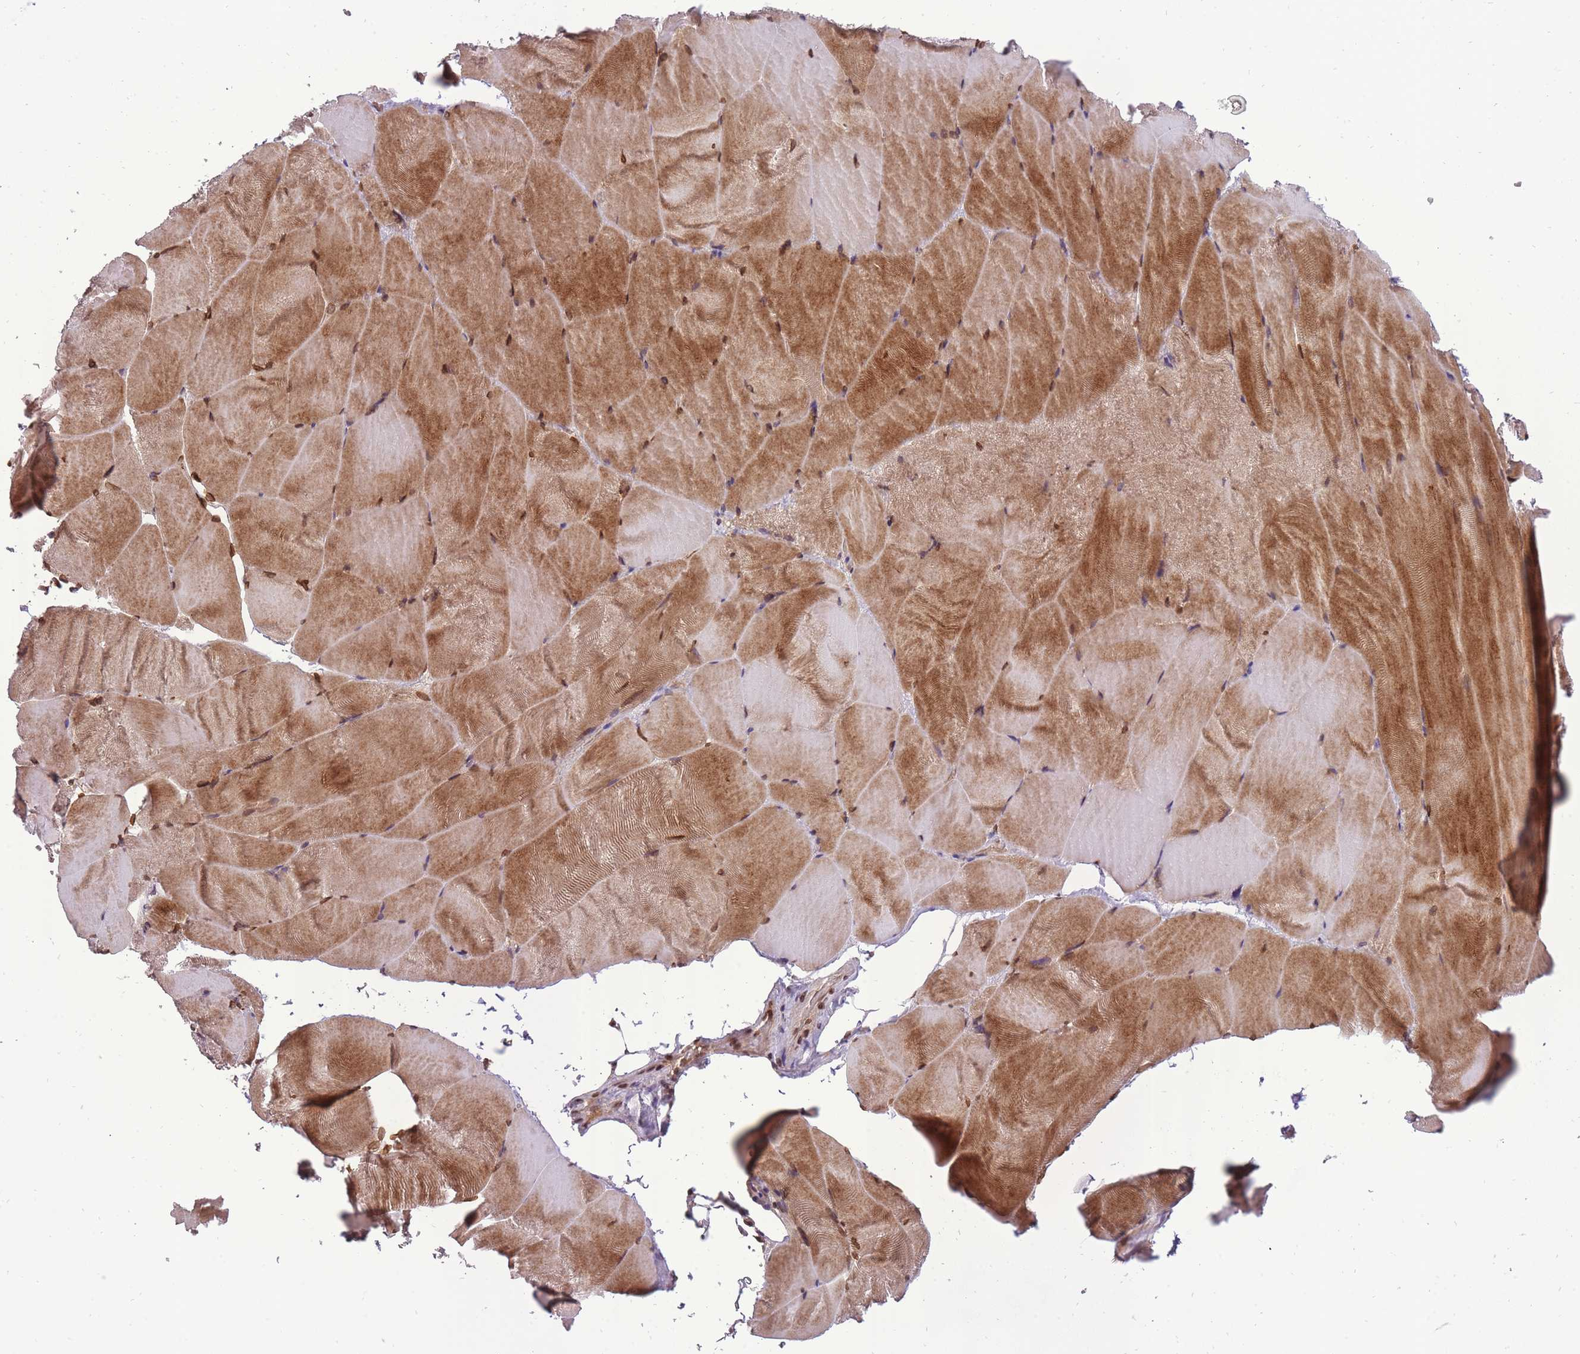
{"staining": {"intensity": "moderate", "quantity": "25%-75%", "location": "cytoplasmic/membranous,nuclear"}, "tissue": "skeletal muscle", "cell_type": "Myocytes", "image_type": "normal", "snomed": [{"axis": "morphology", "description": "Normal tissue, NOS"}, {"axis": "topography", "description": "Skeletal muscle"}], "caption": "Protein staining by immunohistochemistry shows moderate cytoplasmic/membranous,nuclear staining in about 25%-75% of myocytes in normal skeletal muscle.", "gene": "CDIP1", "patient": {"sex": "female", "age": 64}}